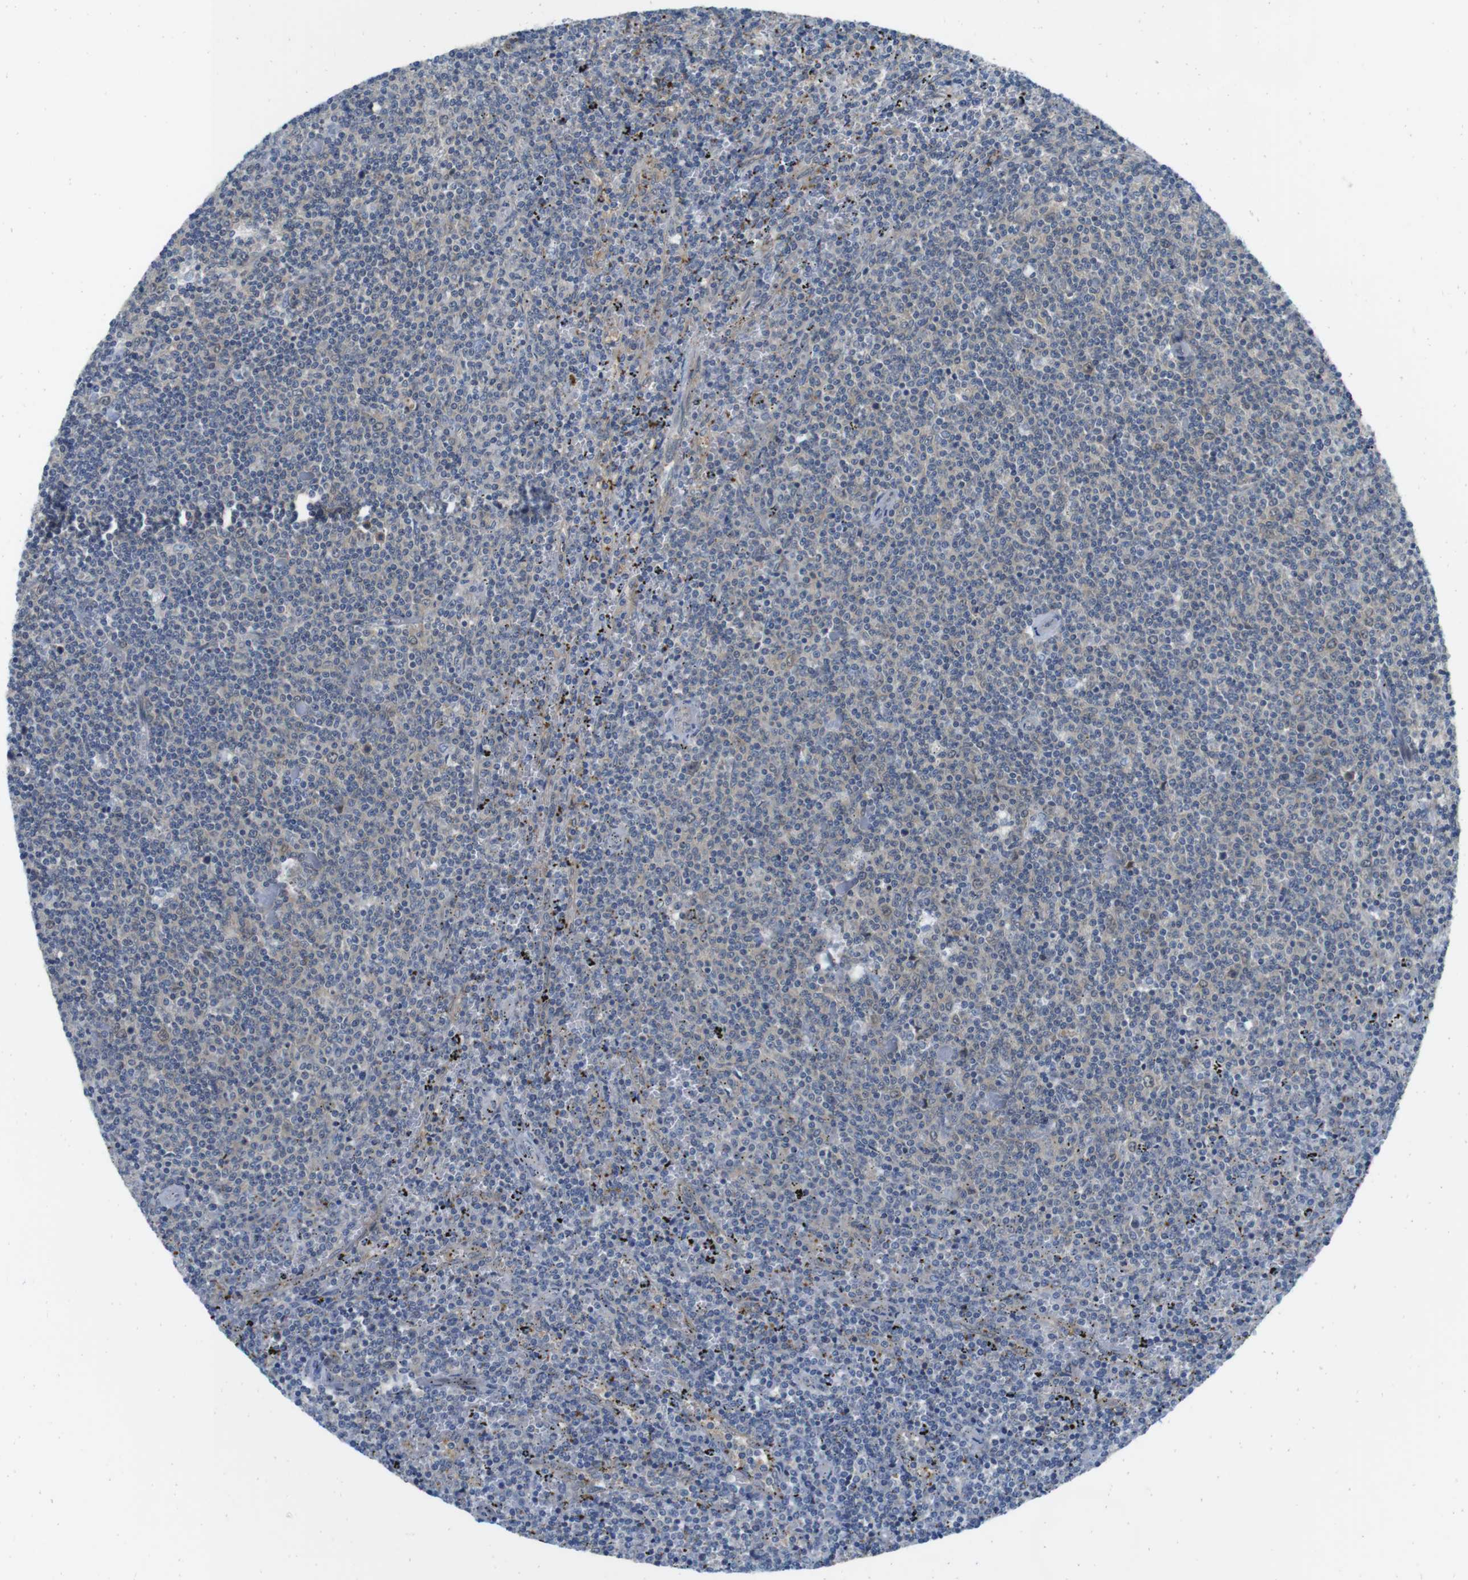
{"staining": {"intensity": "negative", "quantity": "none", "location": "none"}, "tissue": "lymphoma", "cell_type": "Tumor cells", "image_type": "cancer", "snomed": [{"axis": "morphology", "description": "Malignant lymphoma, non-Hodgkin's type, Low grade"}, {"axis": "topography", "description": "Spleen"}], "caption": "This is an immunohistochemistry (IHC) micrograph of lymphoma. There is no positivity in tumor cells.", "gene": "CASP2", "patient": {"sex": "female", "age": 50}}